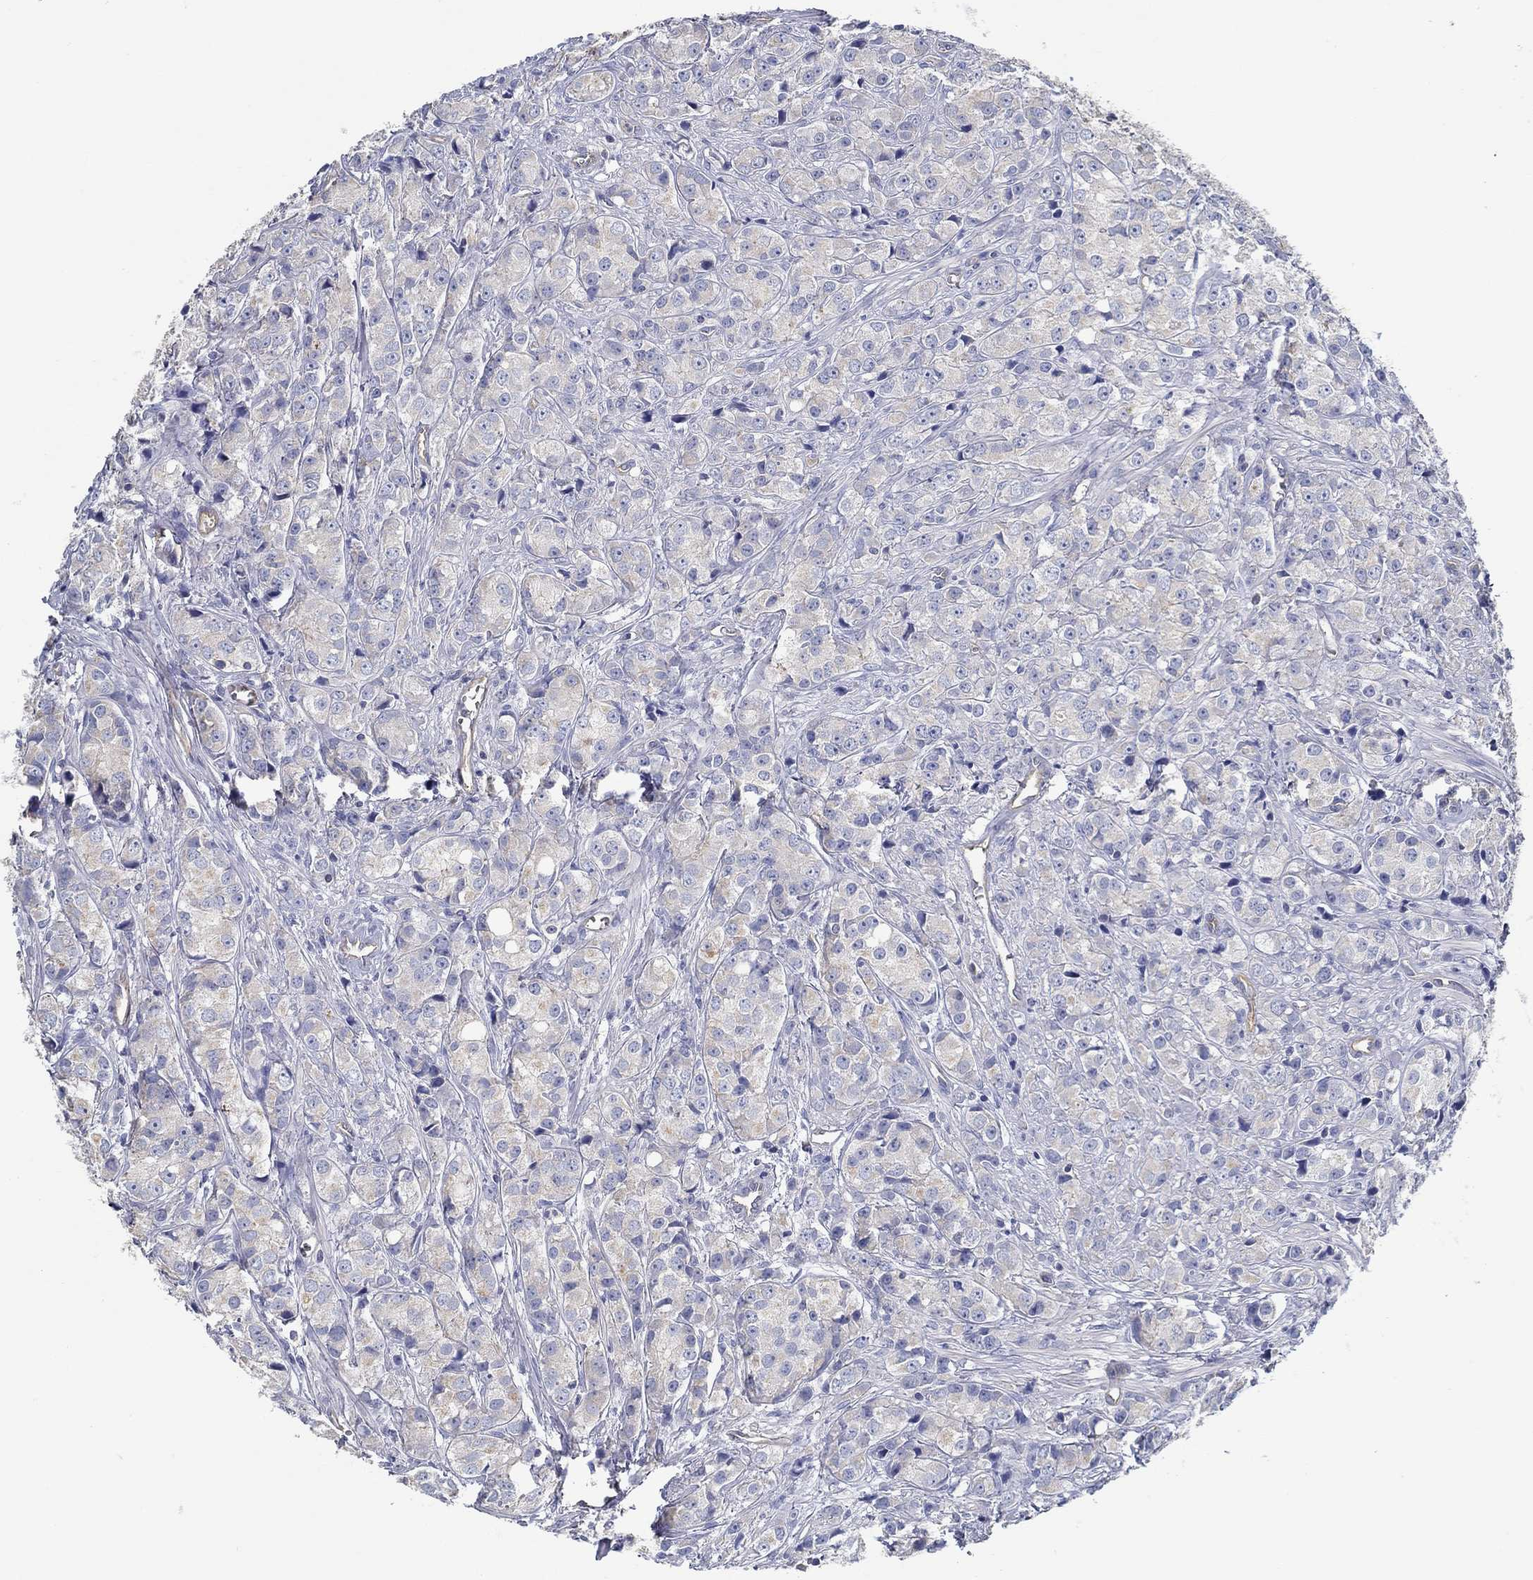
{"staining": {"intensity": "negative", "quantity": "none", "location": "none"}, "tissue": "prostate cancer", "cell_type": "Tumor cells", "image_type": "cancer", "snomed": [{"axis": "morphology", "description": "Adenocarcinoma, Medium grade"}, {"axis": "topography", "description": "Prostate"}], "caption": "Immunohistochemistry of medium-grade adenocarcinoma (prostate) shows no positivity in tumor cells.", "gene": "BBOF1", "patient": {"sex": "male", "age": 74}}